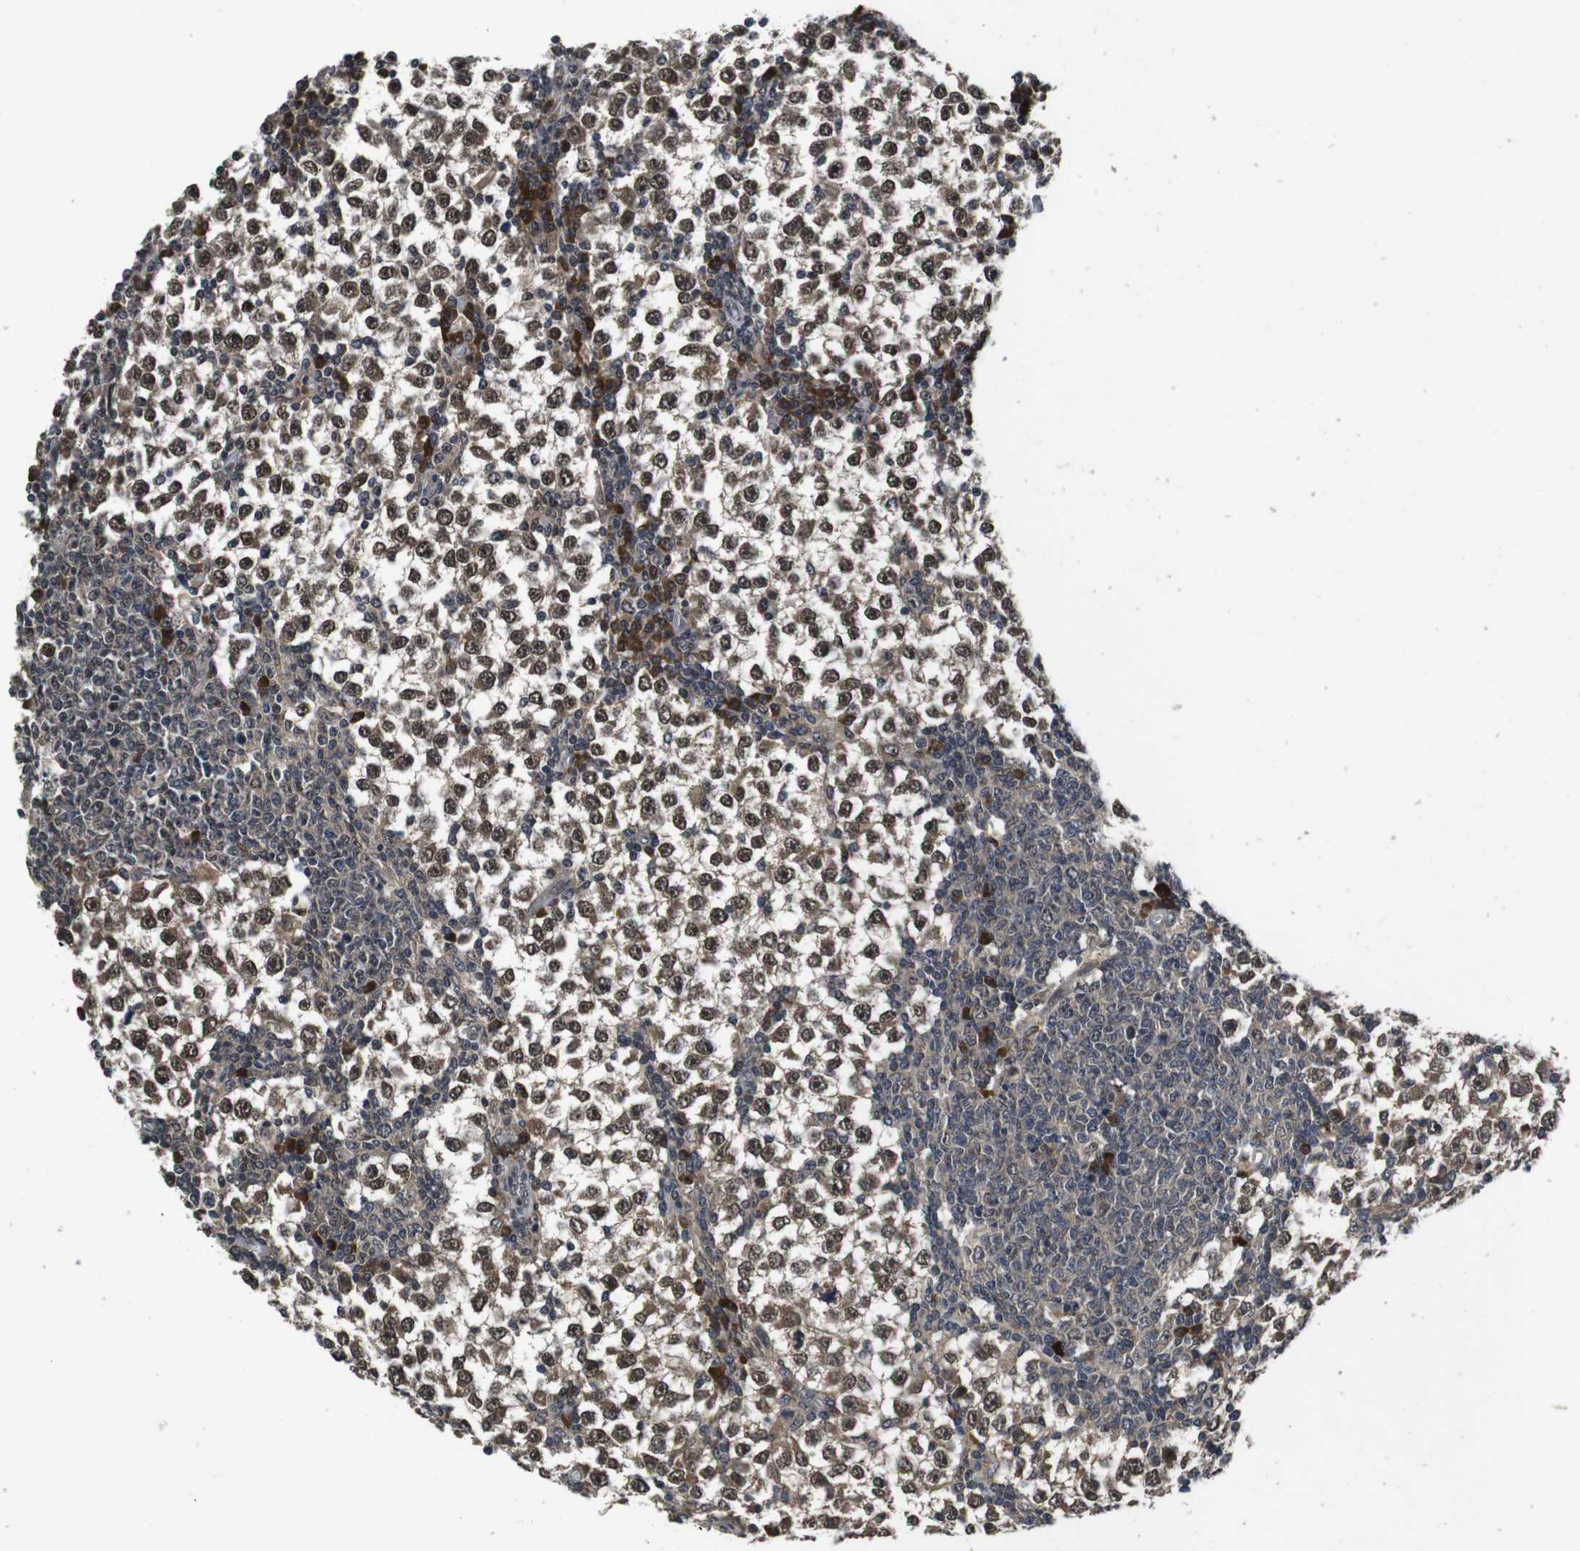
{"staining": {"intensity": "moderate", "quantity": ">75%", "location": "cytoplasmic/membranous,nuclear"}, "tissue": "testis cancer", "cell_type": "Tumor cells", "image_type": "cancer", "snomed": [{"axis": "morphology", "description": "Seminoma, NOS"}, {"axis": "topography", "description": "Testis"}], "caption": "Immunohistochemistry (DAB (3,3'-diaminobenzidine)) staining of testis seminoma reveals moderate cytoplasmic/membranous and nuclear protein expression in about >75% of tumor cells.", "gene": "ZBTB46", "patient": {"sex": "male", "age": 65}}